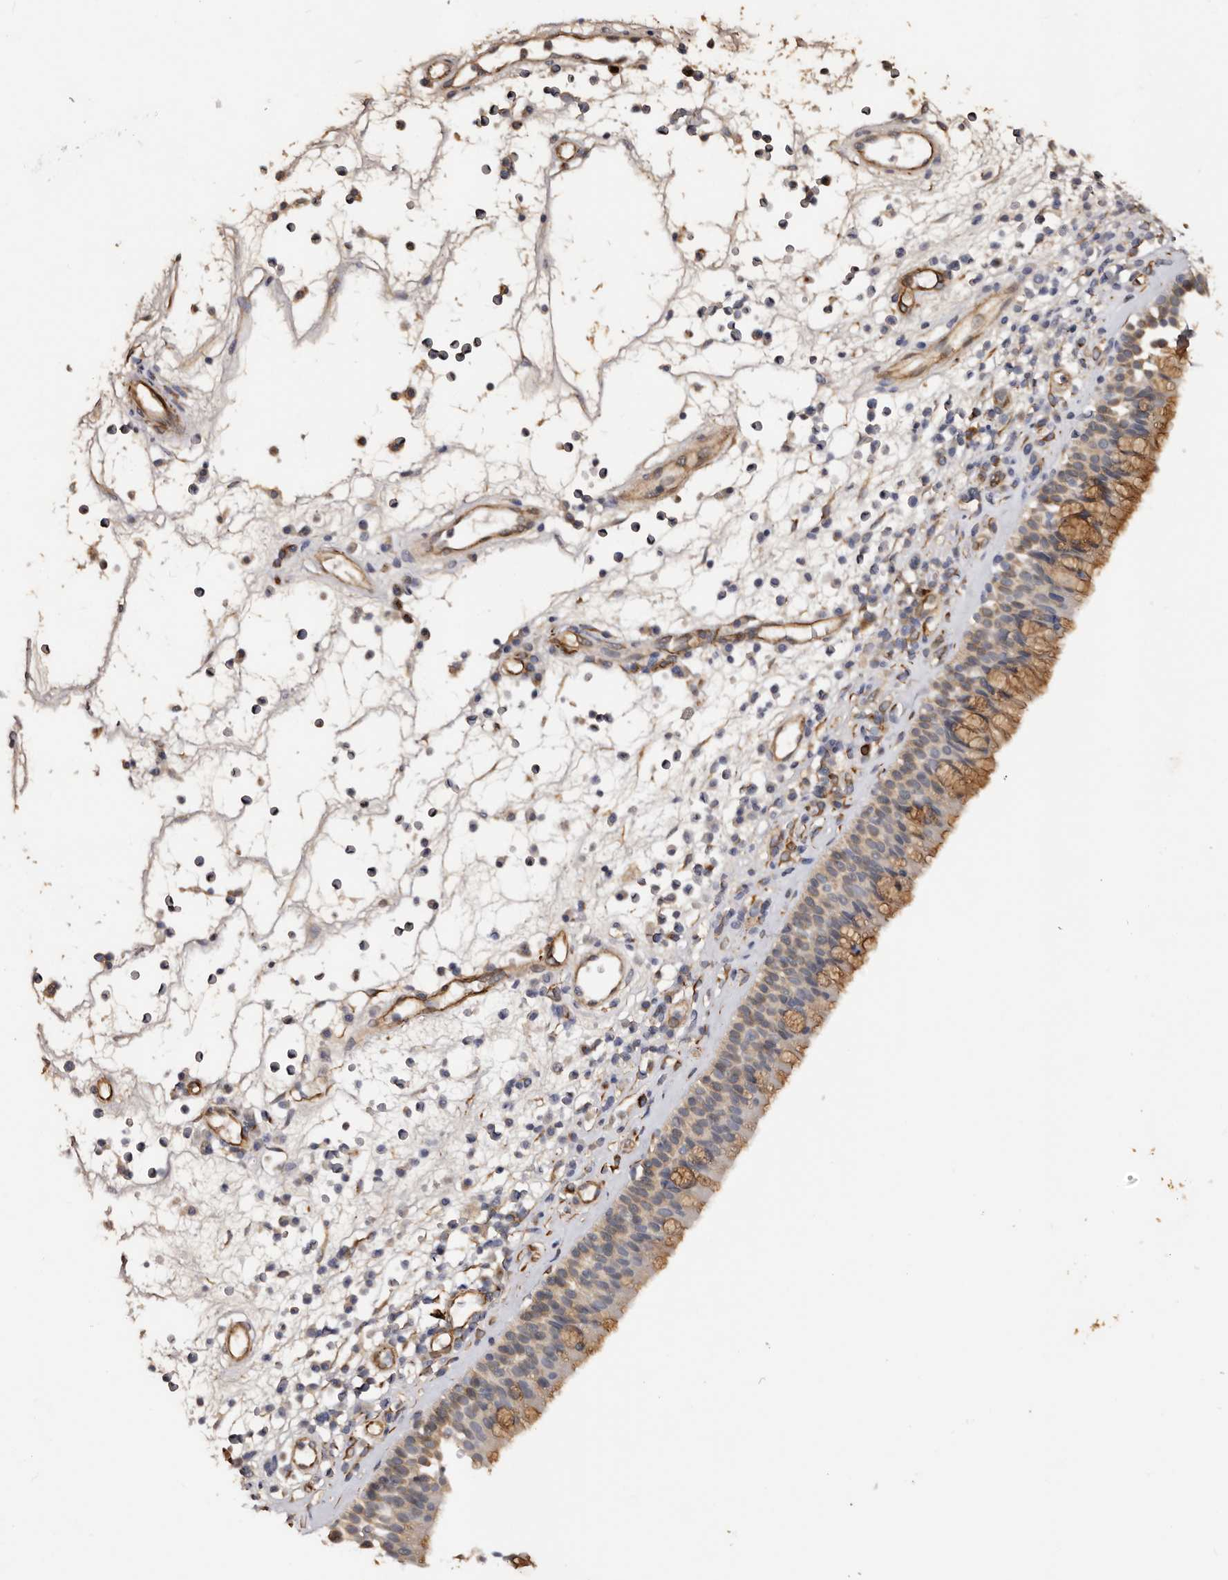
{"staining": {"intensity": "moderate", "quantity": "25%-75%", "location": "cytoplasmic/membranous"}, "tissue": "nasopharynx", "cell_type": "Respiratory epithelial cells", "image_type": "normal", "snomed": [{"axis": "morphology", "description": "Normal tissue, NOS"}, {"axis": "morphology", "description": "Inflammation, NOS"}, {"axis": "morphology", "description": "Malignant melanoma, Metastatic site"}, {"axis": "topography", "description": "Nasopharynx"}], "caption": "Nasopharynx was stained to show a protein in brown. There is medium levels of moderate cytoplasmic/membranous positivity in approximately 25%-75% of respiratory epithelial cells. Ihc stains the protein in brown and the nuclei are stained blue.", "gene": "ZNF557", "patient": {"sex": "male", "age": 70}}